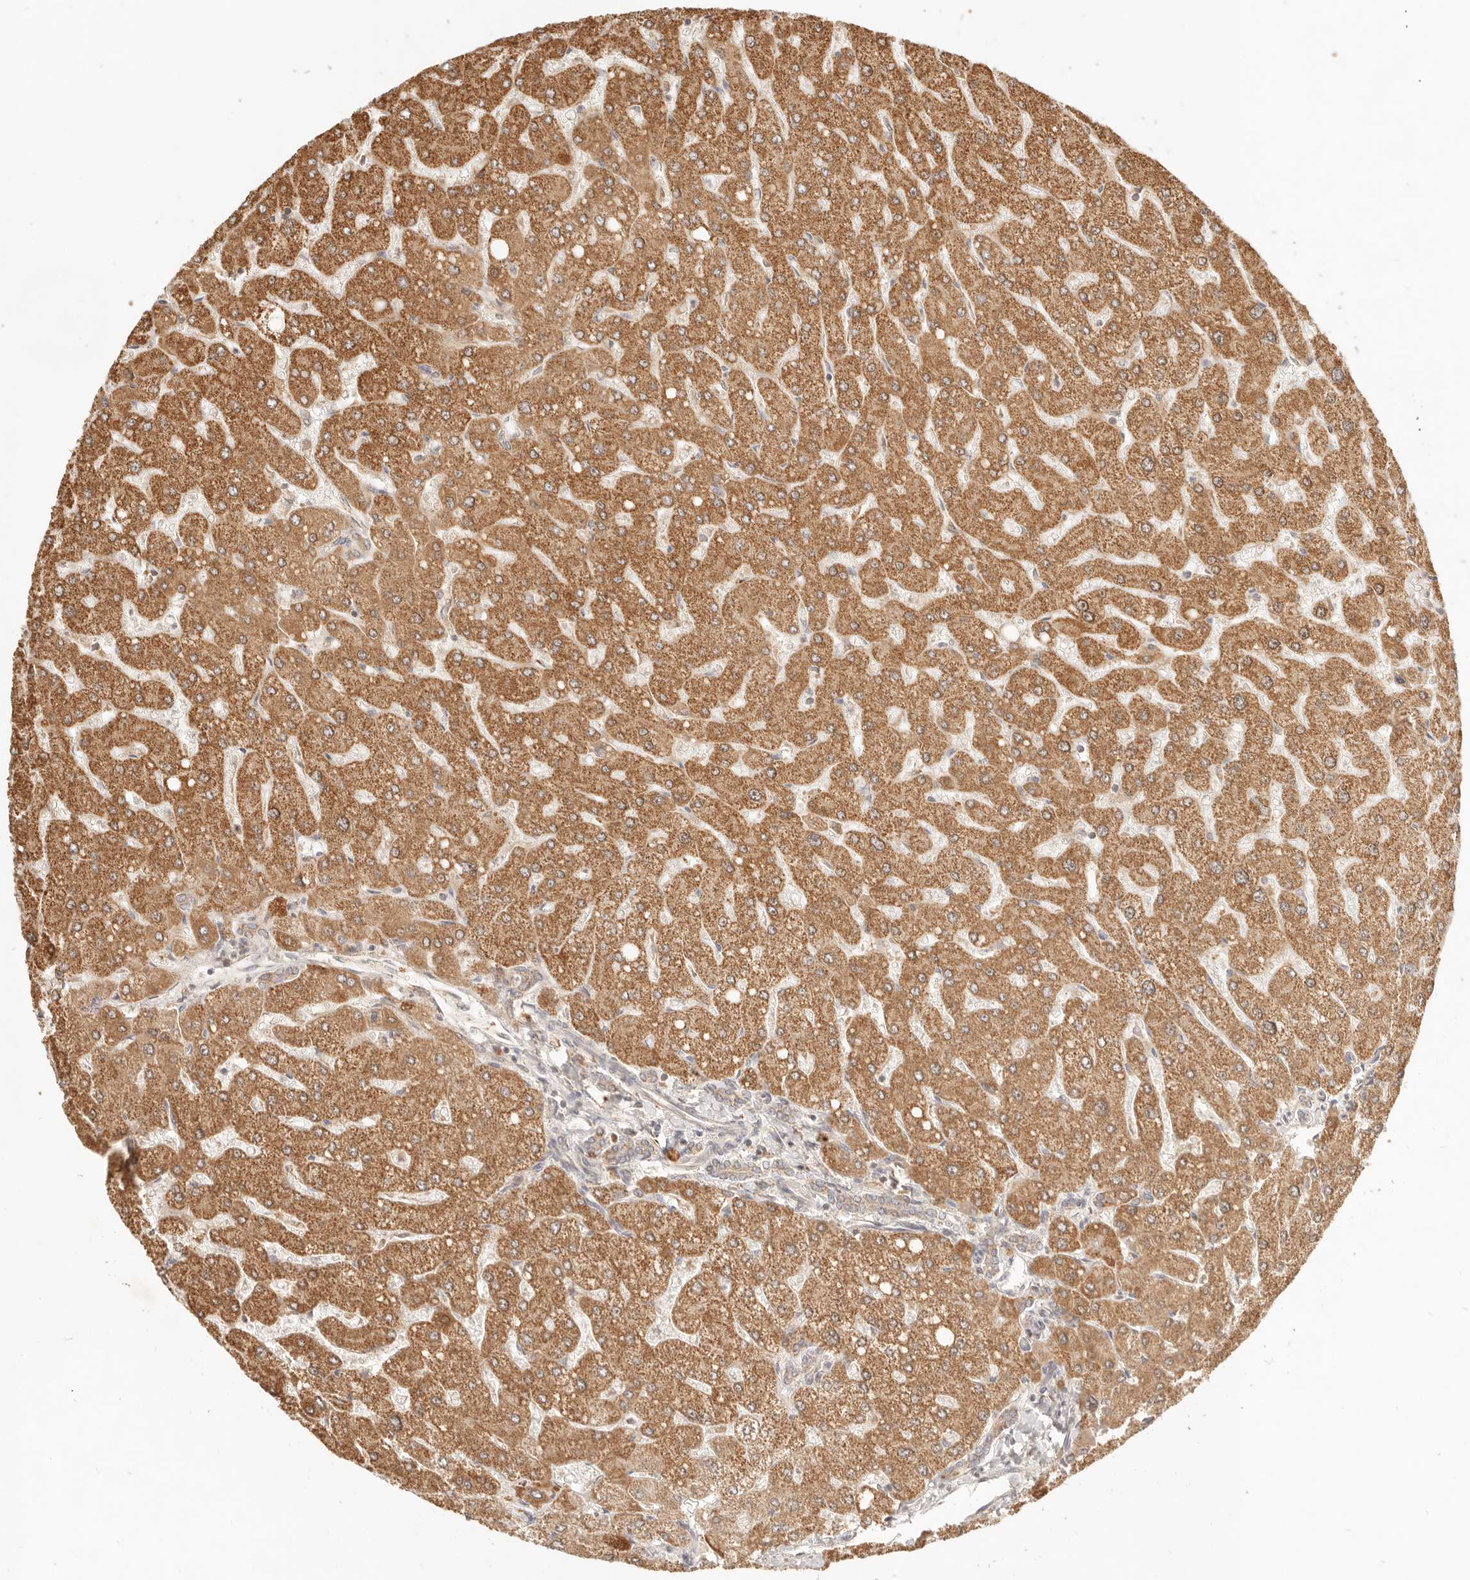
{"staining": {"intensity": "weak", "quantity": ">75%", "location": "cytoplasmic/membranous"}, "tissue": "liver", "cell_type": "Cholangiocytes", "image_type": "normal", "snomed": [{"axis": "morphology", "description": "Normal tissue, NOS"}, {"axis": "topography", "description": "Liver"}], "caption": "Immunohistochemistry (IHC) image of benign liver: human liver stained using immunohistochemistry (IHC) reveals low levels of weak protein expression localized specifically in the cytoplasmic/membranous of cholangiocytes, appearing as a cytoplasmic/membranous brown color.", "gene": "CPLANE2", "patient": {"sex": "male", "age": 55}}